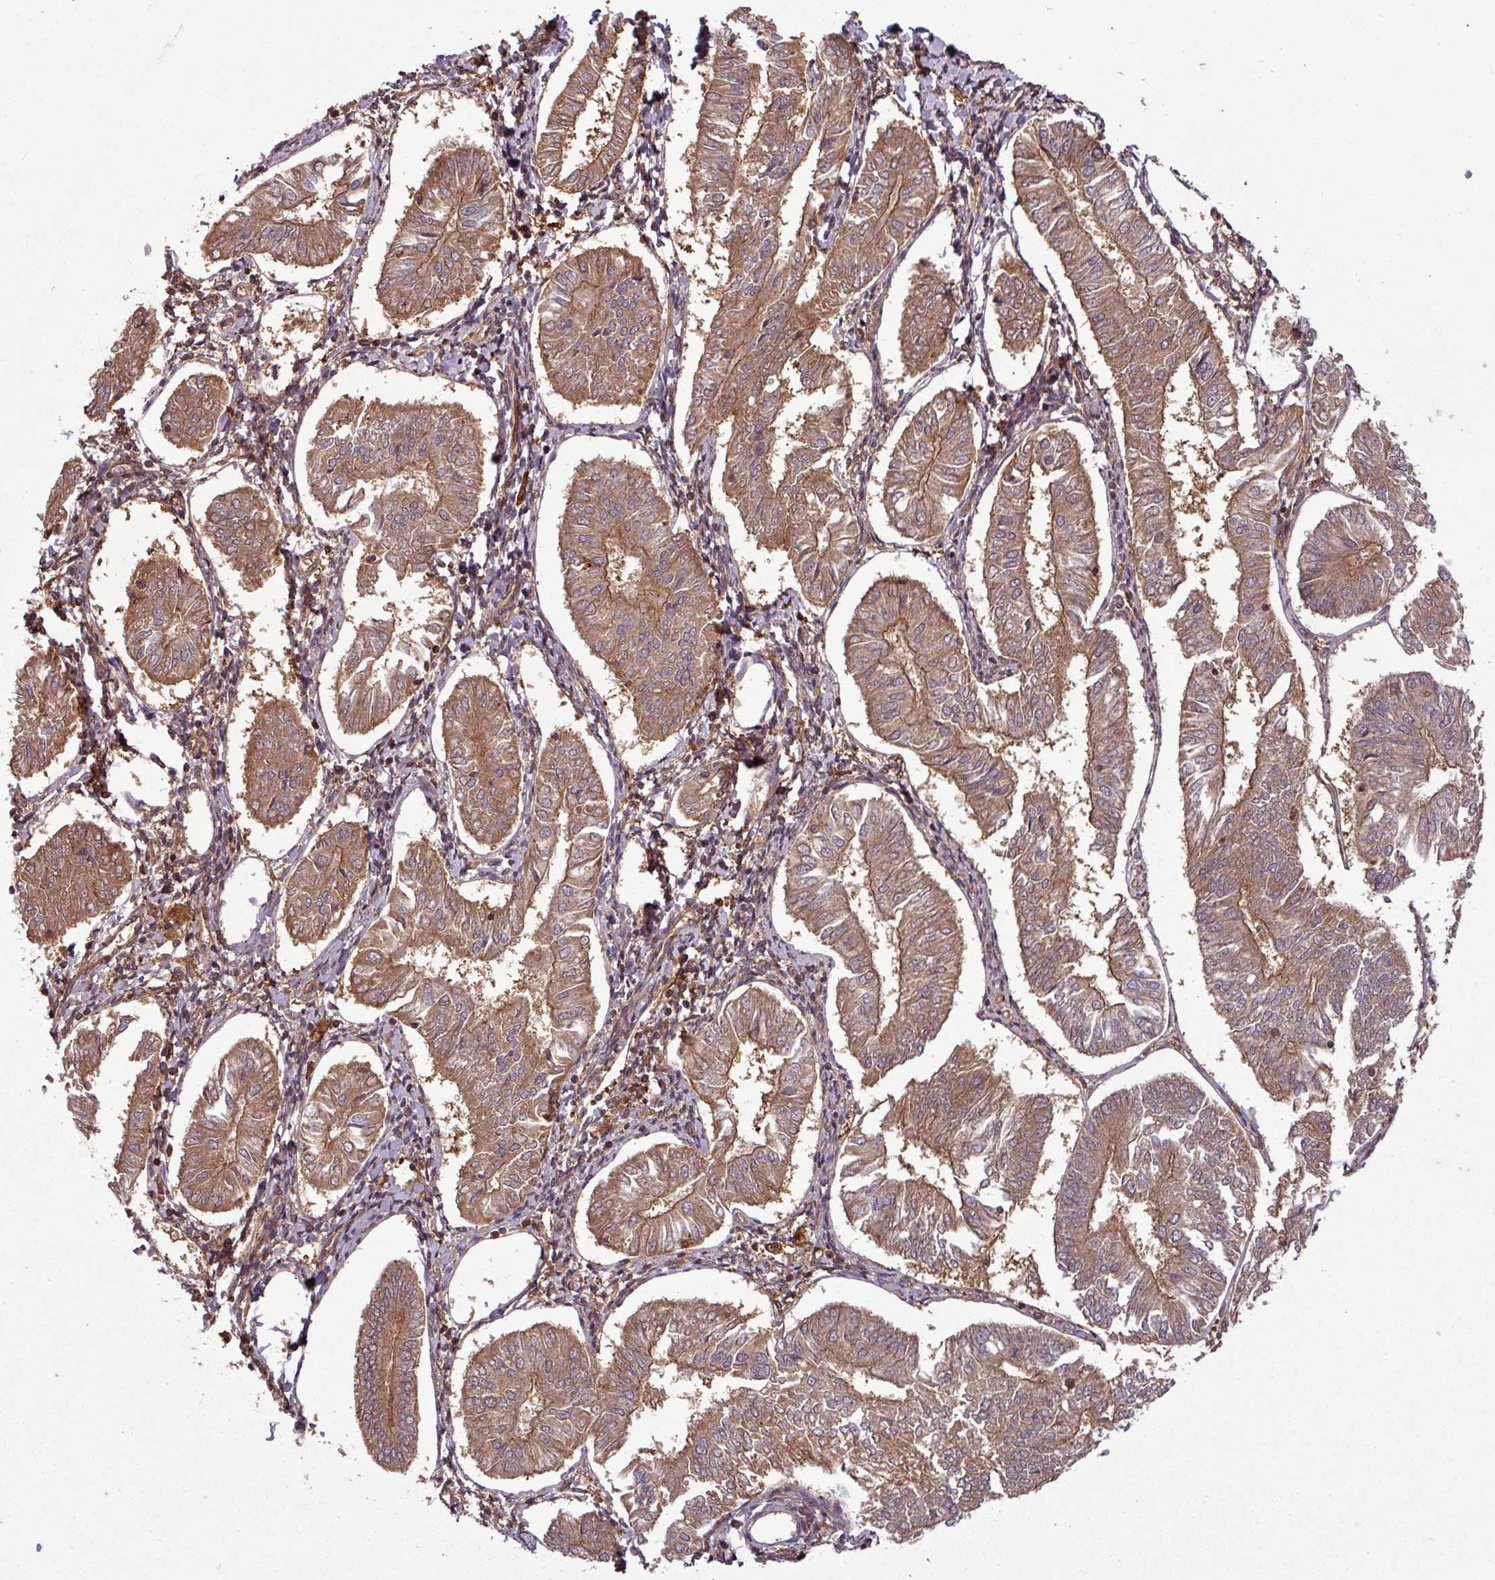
{"staining": {"intensity": "moderate", "quantity": ">75%", "location": "cytoplasmic/membranous"}, "tissue": "endometrial cancer", "cell_type": "Tumor cells", "image_type": "cancer", "snomed": [{"axis": "morphology", "description": "Adenocarcinoma, NOS"}, {"axis": "topography", "description": "Endometrium"}], "caption": "The image exhibits immunohistochemical staining of endometrial cancer. There is moderate cytoplasmic/membranous staining is appreciated in approximately >75% of tumor cells.", "gene": "SH3BGRL", "patient": {"sex": "female", "age": 58}}